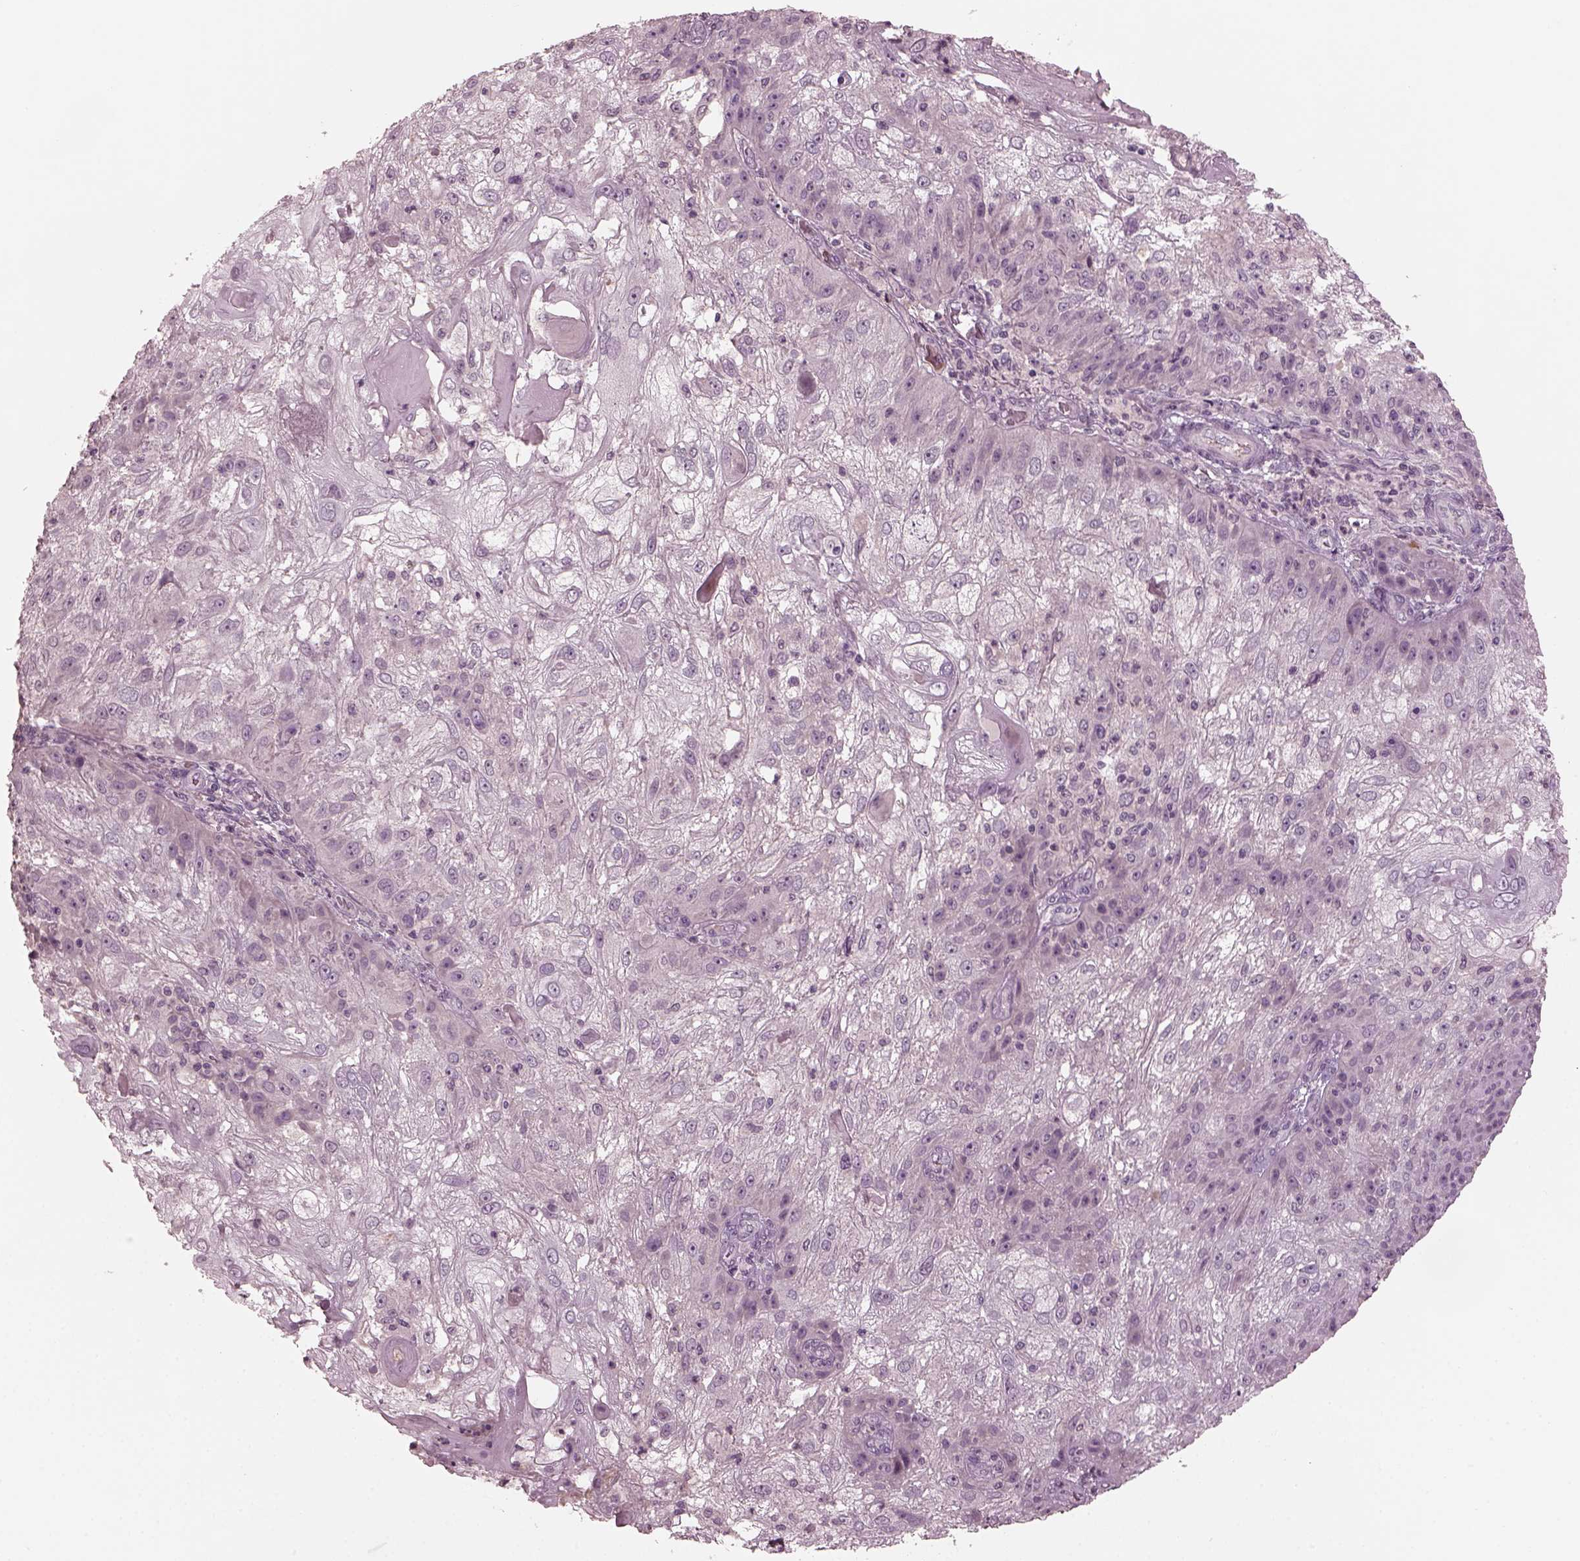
{"staining": {"intensity": "negative", "quantity": "none", "location": "none"}, "tissue": "skin cancer", "cell_type": "Tumor cells", "image_type": "cancer", "snomed": [{"axis": "morphology", "description": "Normal tissue, NOS"}, {"axis": "morphology", "description": "Squamous cell carcinoma, NOS"}, {"axis": "topography", "description": "Skin"}], "caption": "Immunohistochemistry histopathology image of human skin squamous cell carcinoma stained for a protein (brown), which reveals no staining in tumor cells.", "gene": "PORCN", "patient": {"sex": "female", "age": 83}}